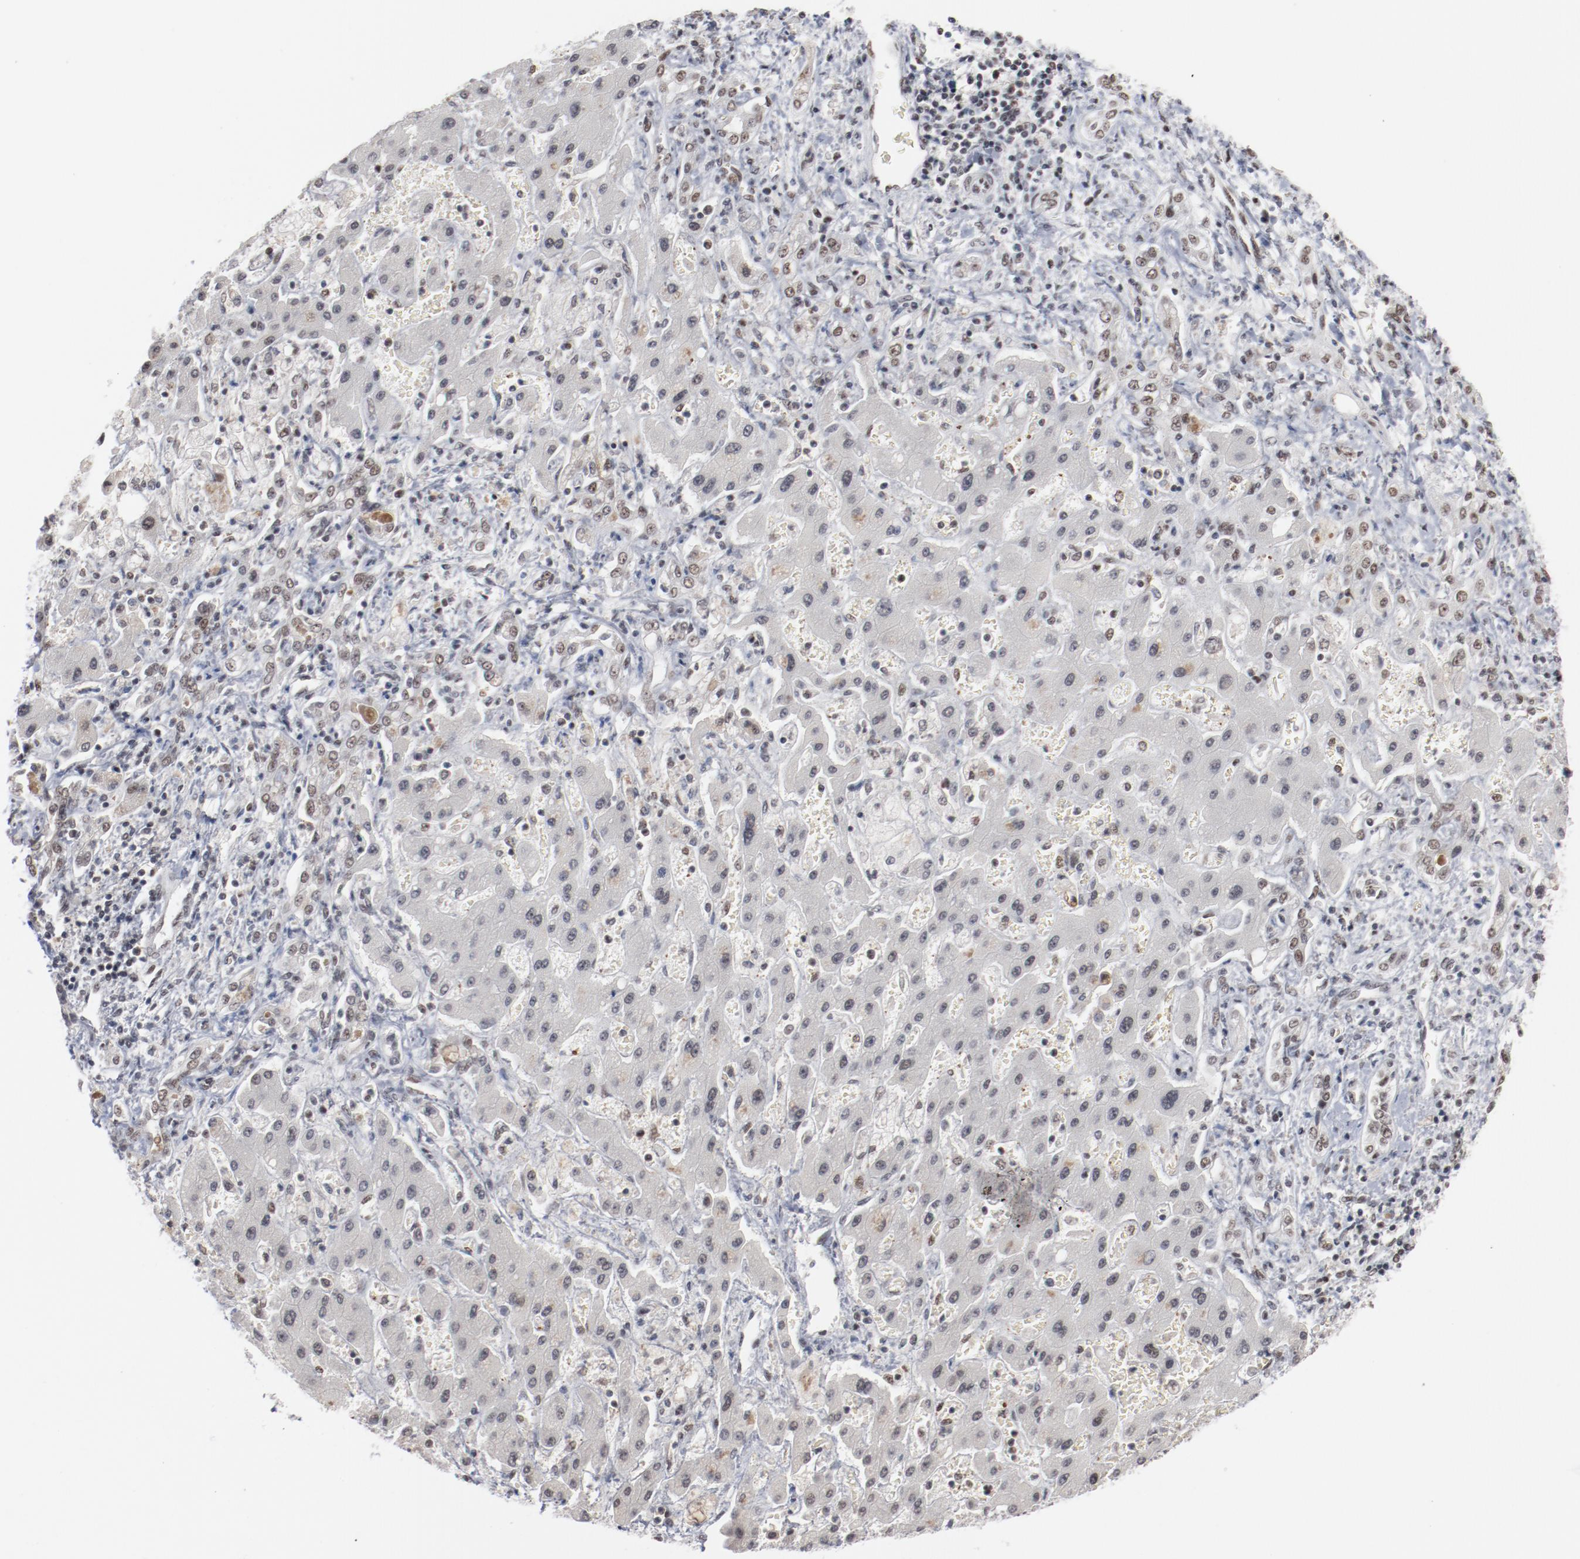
{"staining": {"intensity": "weak", "quantity": "25%-75%", "location": "nuclear"}, "tissue": "liver cancer", "cell_type": "Tumor cells", "image_type": "cancer", "snomed": [{"axis": "morphology", "description": "Cholangiocarcinoma"}, {"axis": "topography", "description": "Liver"}], "caption": "Brown immunohistochemical staining in liver cancer (cholangiocarcinoma) exhibits weak nuclear positivity in about 25%-75% of tumor cells.", "gene": "BUB3", "patient": {"sex": "male", "age": 50}}